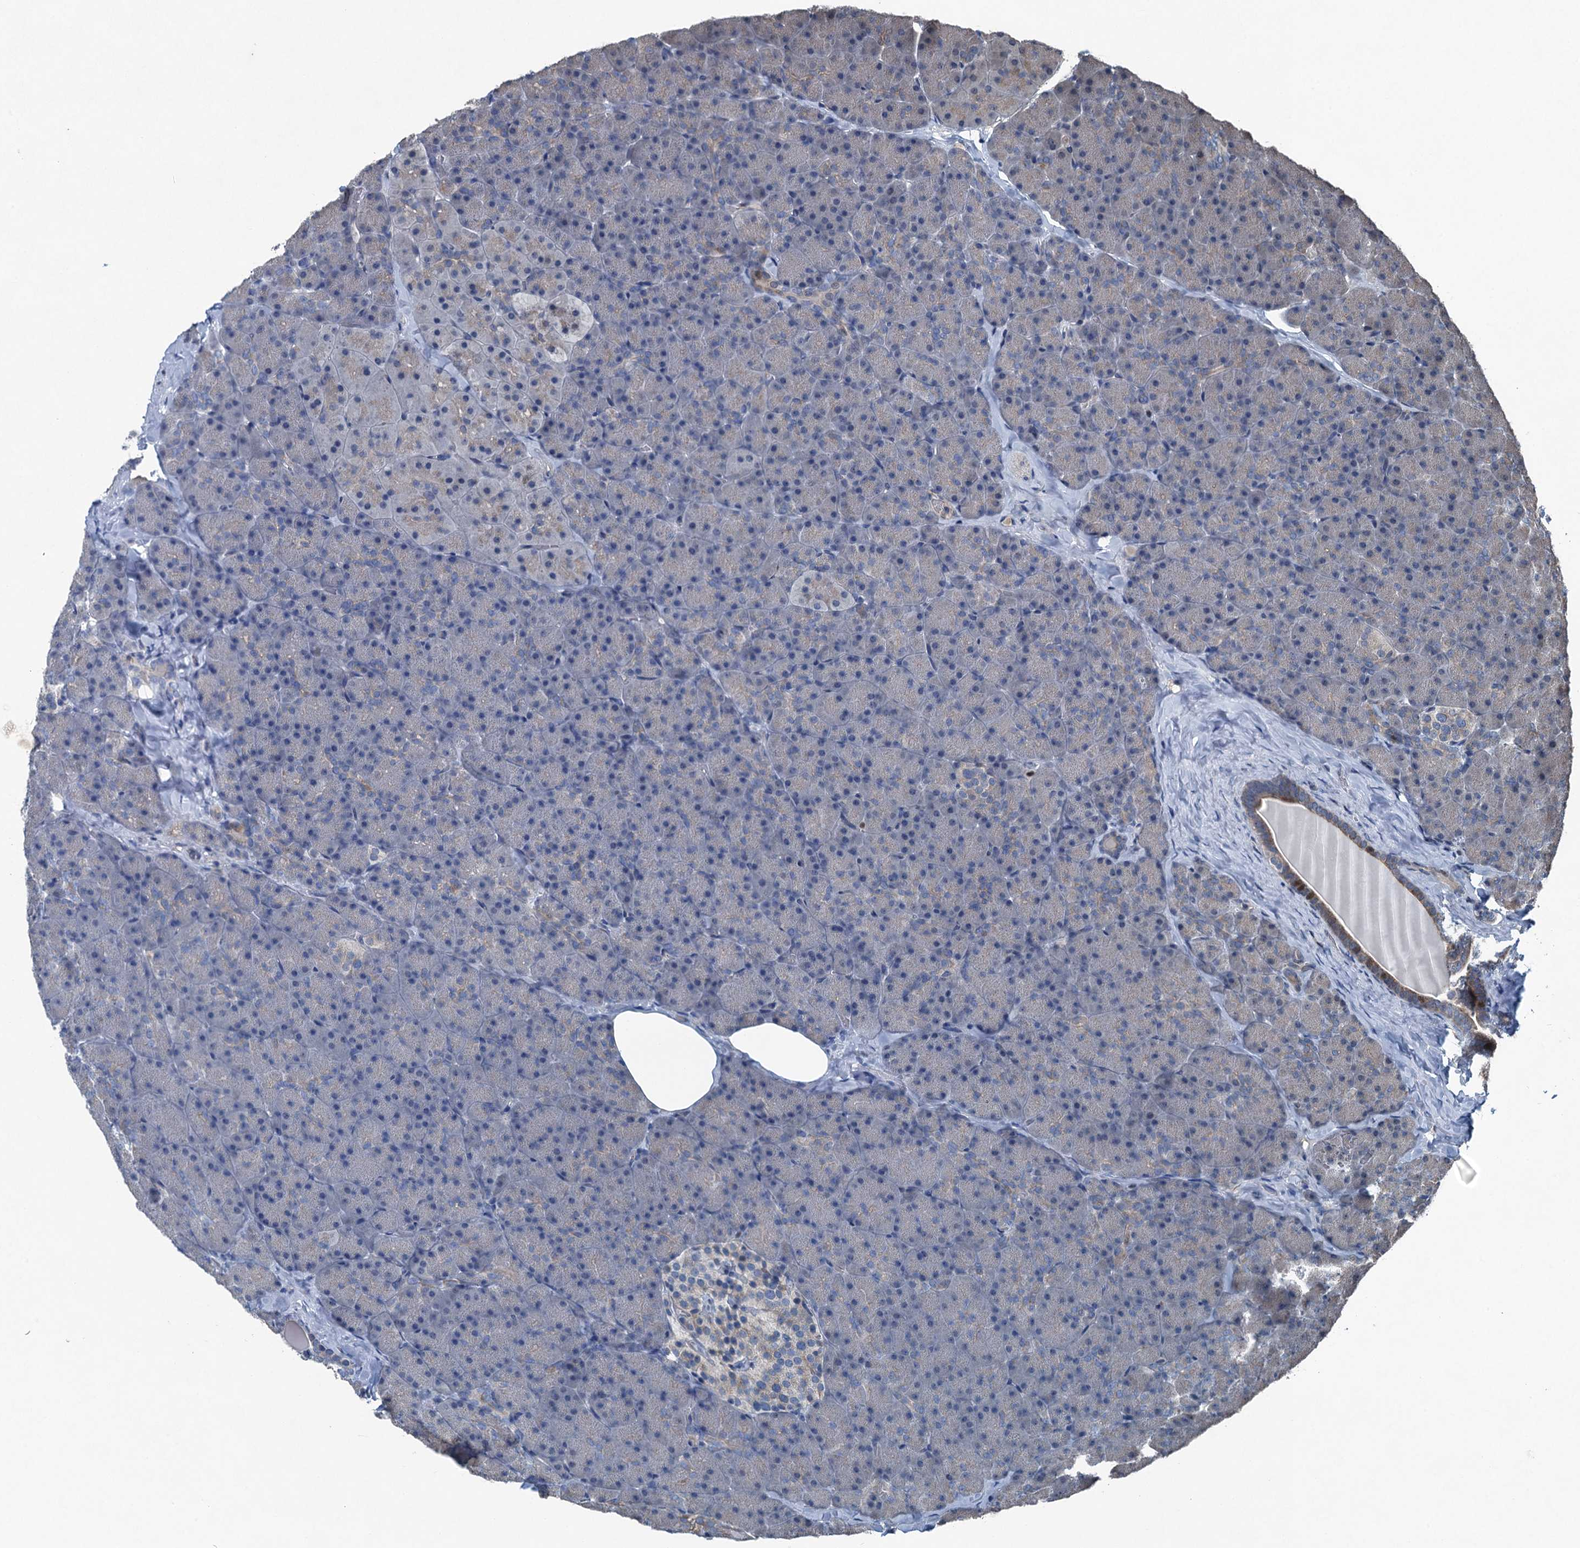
{"staining": {"intensity": "negative", "quantity": "none", "location": "none"}, "tissue": "pancreas", "cell_type": "Exocrine glandular cells", "image_type": "normal", "snomed": [{"axis": "morphology", "description": "Normal tissue, NOS"}, {"axis": "topography", "description": "Pancreas"}], "caption": "IHC histopathology image of normal pancreas: pancreas stained with DAB (3,3'-diaminobenzidine) demonstrates no significant protein positivity in exocrine glandular cells. The staining is performed using DAB (3,3'-diaminobenzidine) brown chromogen with nuclei counter-stained in using hematoxylin.", "gene": "NAA60", "patient": {"sex": "male", "age": 36}}